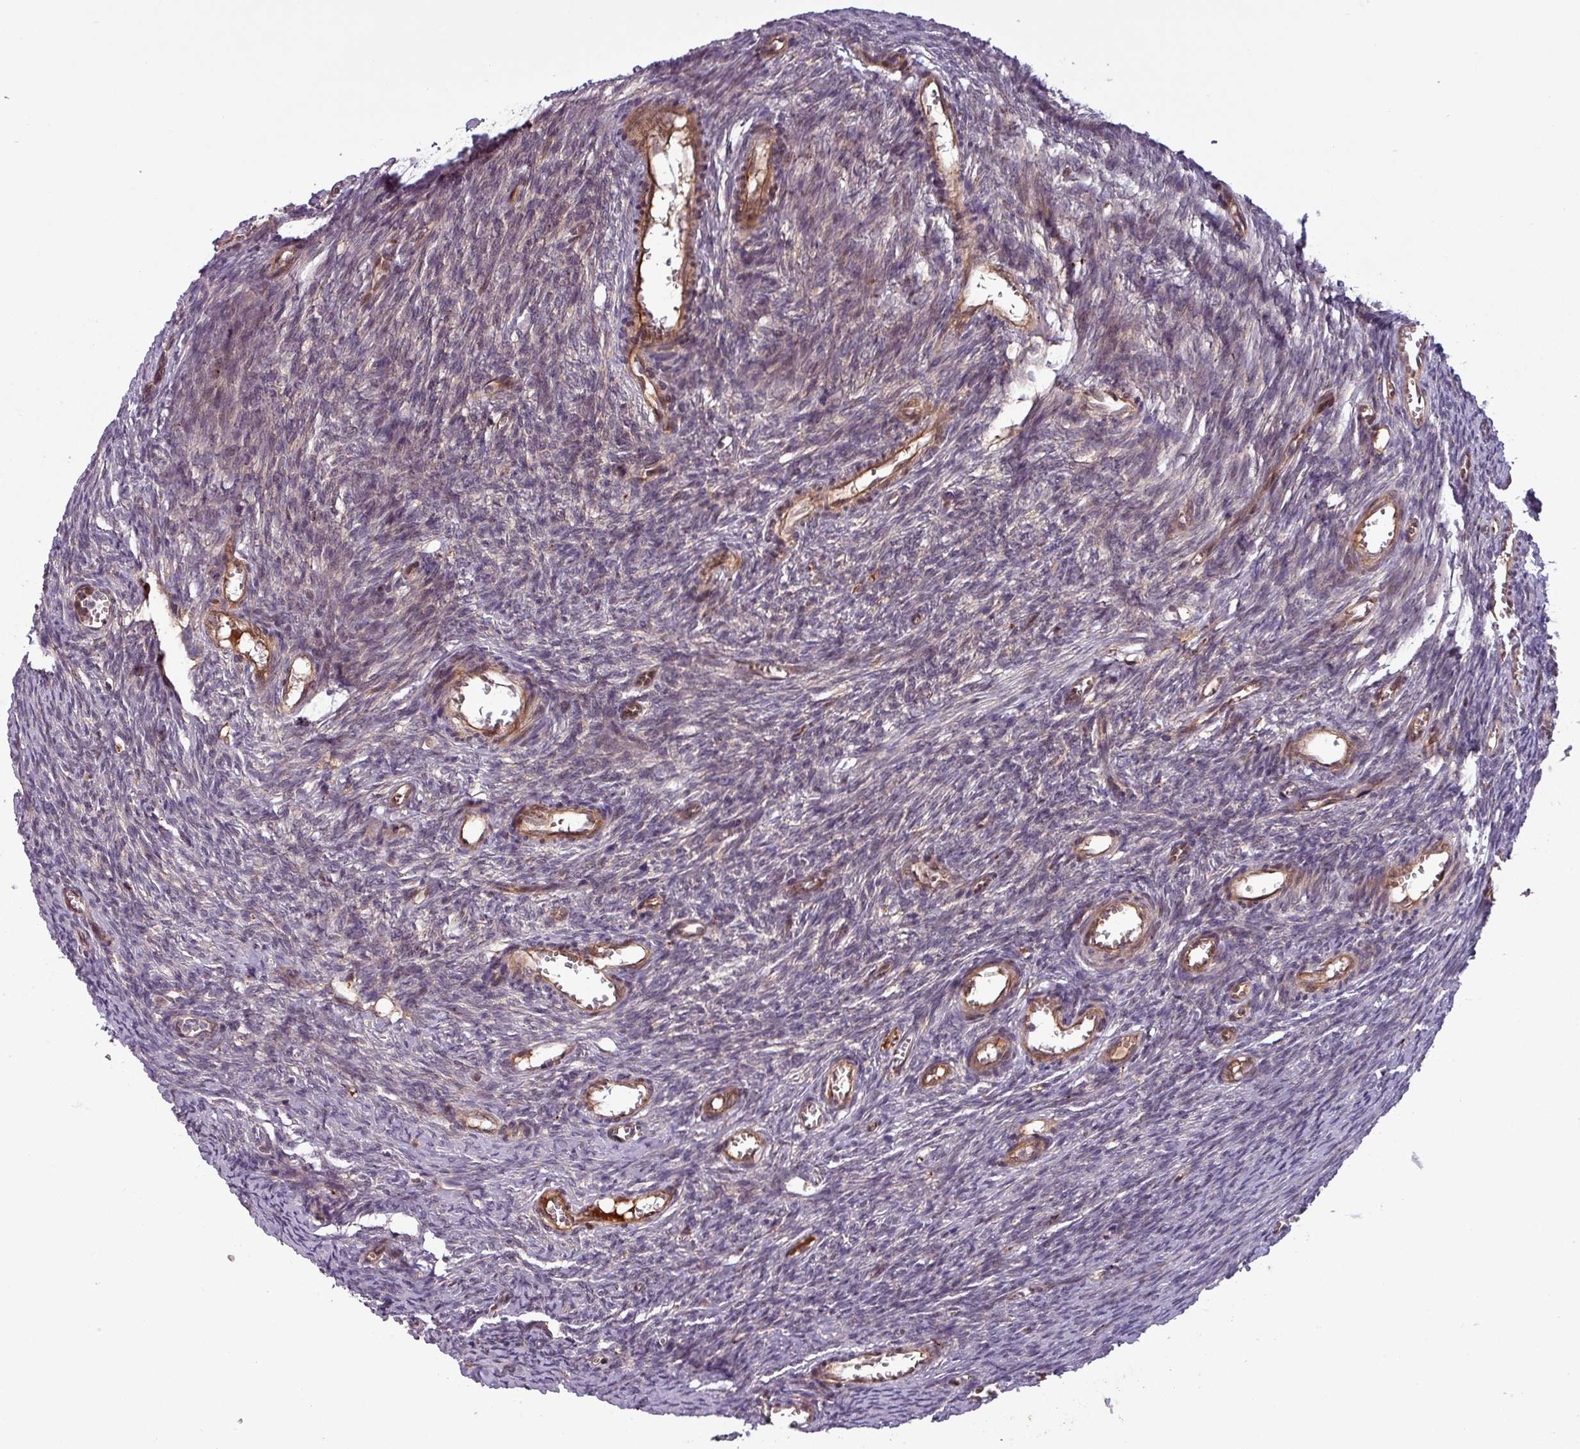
{"staining": {"intensity": "weak", "quantity": "<25%", "location": "cytoplasmic/membranous"}, "tissue": "ovary", "cell_type": "Ovarian stroma cells", "image_type": "normal", "snomed": [{"axis": "morphology", "description": "Normal tissue, NOS"}, {"axis": "topography", "description": "Ovary"}], "caption": "Immunohistochemistry (IHC) of normal human ovary demonstrates no staining in ovarian stroma cells. Nuclei are stained in blue.", "gene": "PUS1", "patient": {"sex": "female", "age": 44}}